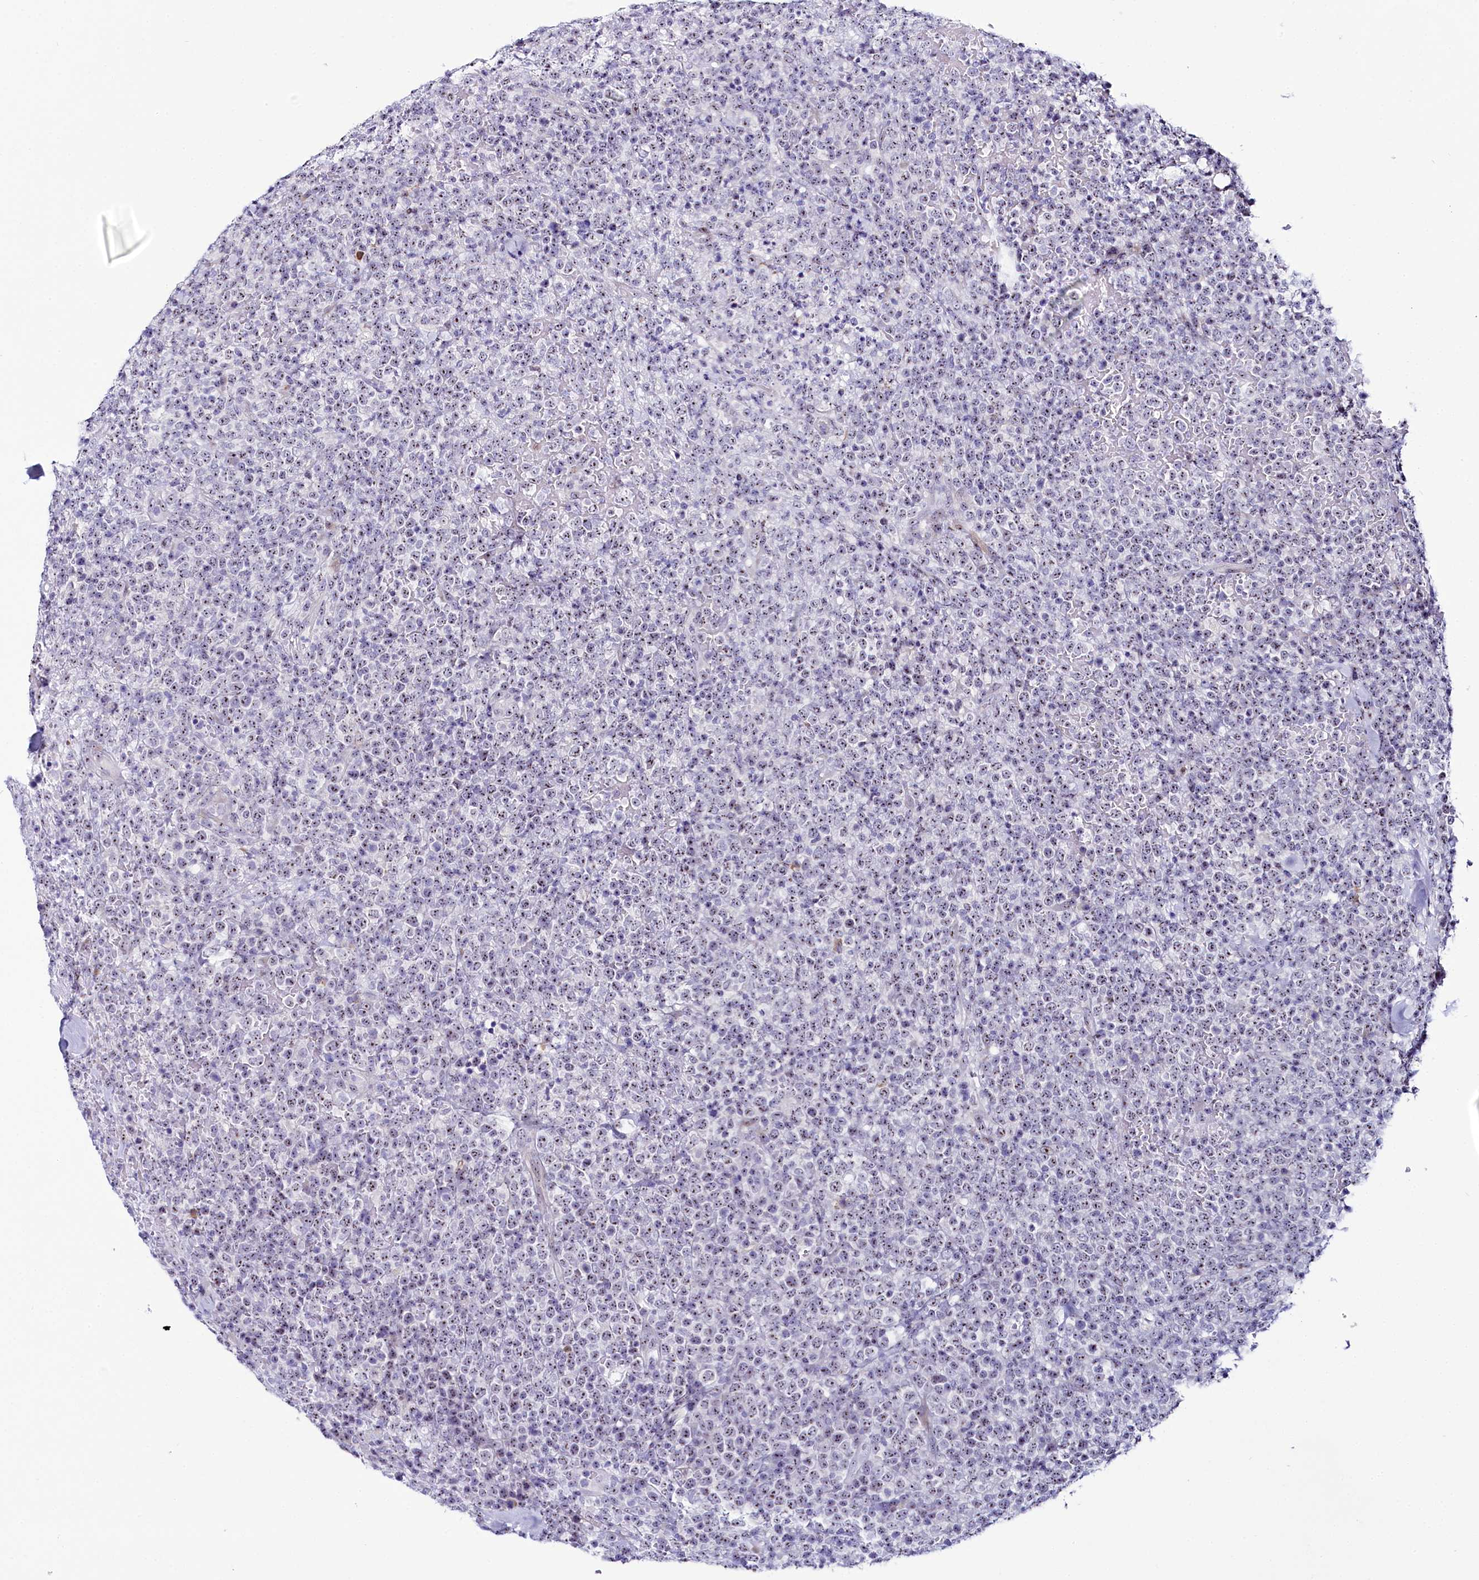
{"staining": {"intensity": "weak", "quantity": "25%-75%", "location": "nuclear"}, "tissue": "lymphoma", "cell_type": "Tumor cells", "image_type": "cancer", "snomed": [{"axis": "morphology", "description": "Malignant lymphoma, non-Hodgkin's type, High grade"}, {"axis": "topography", "description": "Colon"}], "caption": "Weak nuclear protein positivity is seen in about 25%-75% of tumor cells in lymphoma.", "gene": "TCOF1", "patient": {"sex": "female", "age": 53}}